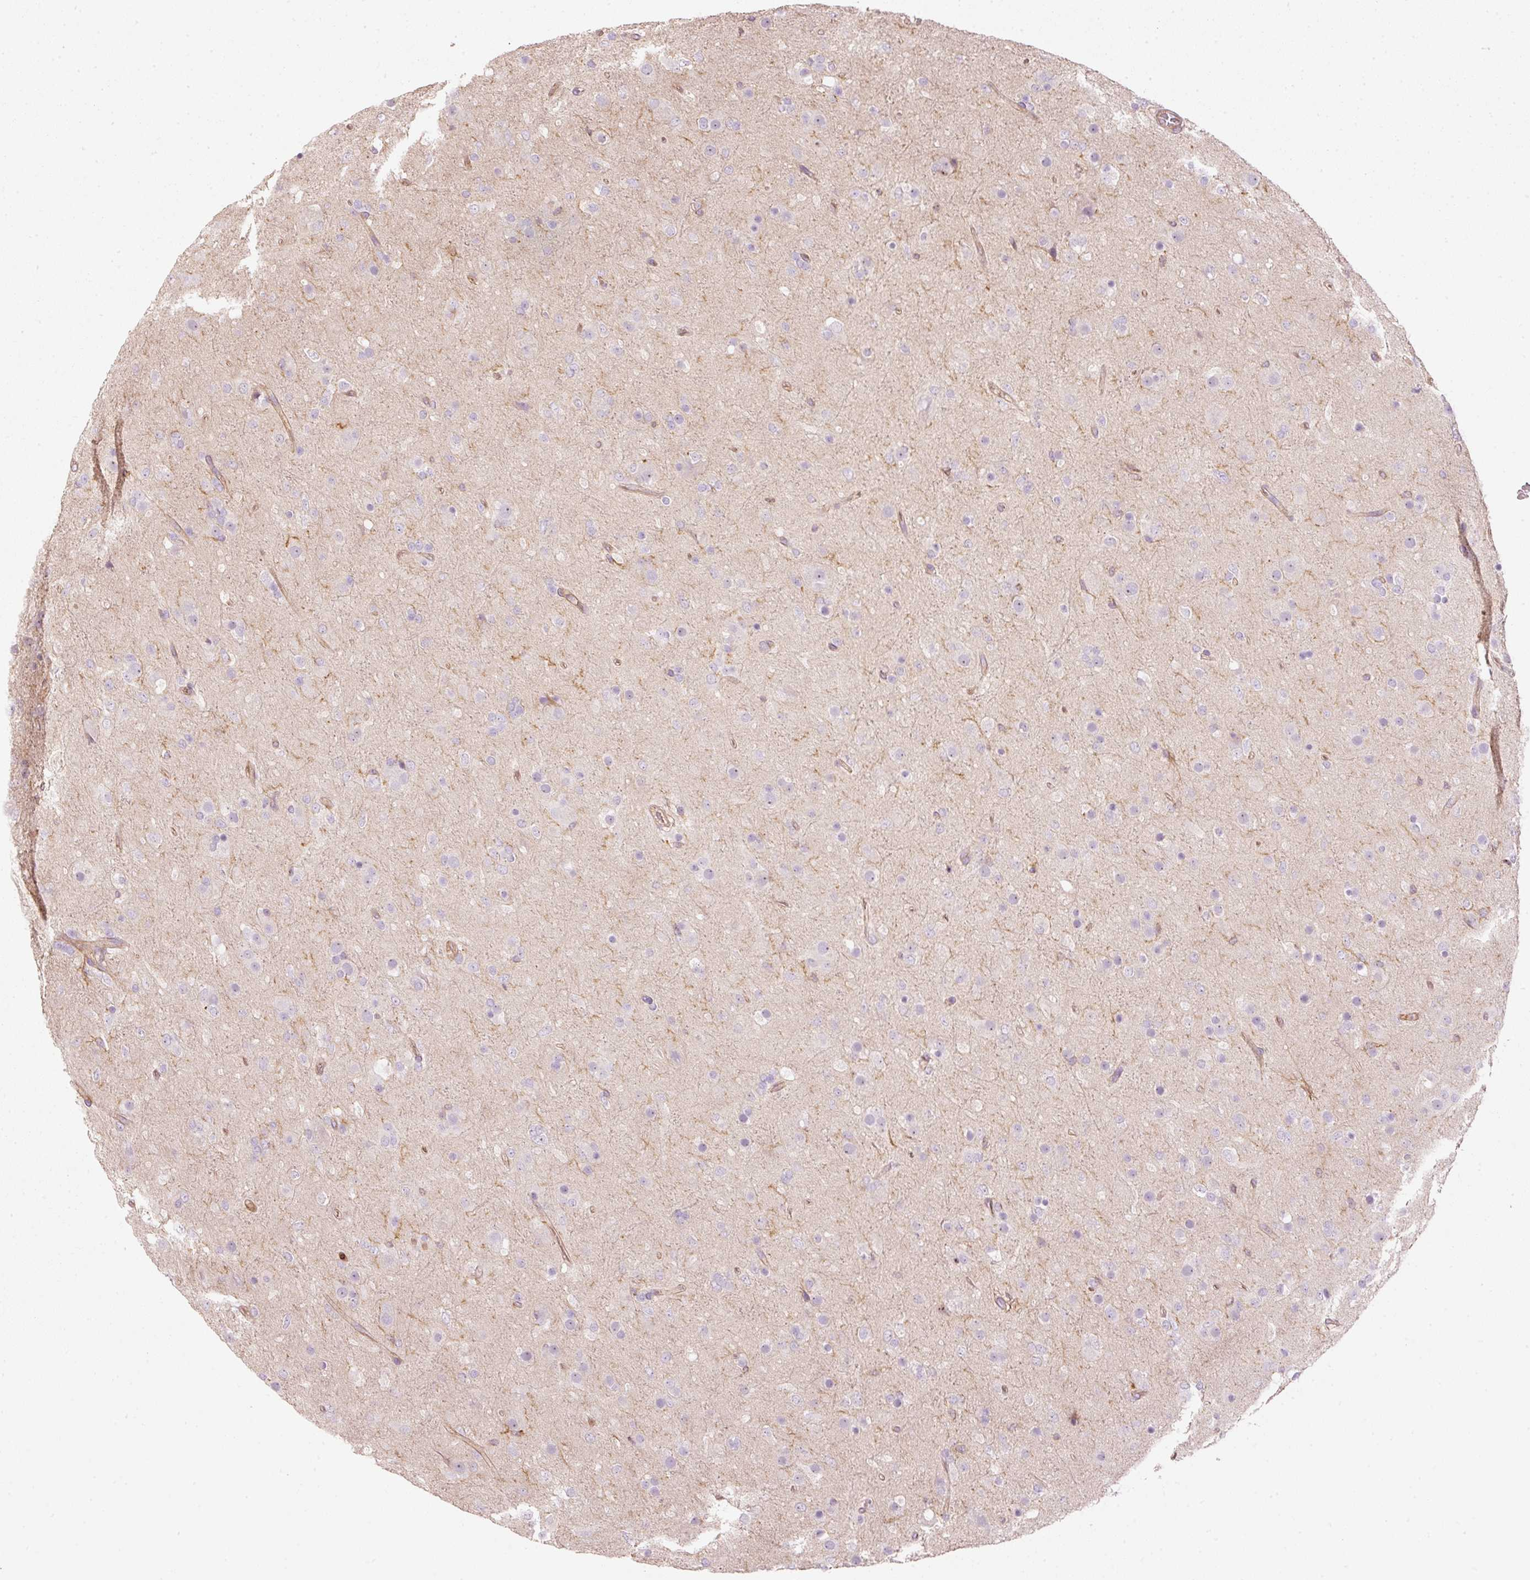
{"staining": {"intensity": "negative", "quantity": "none", "location": "none"}, "tissue": "glioma", "cell_type": "Tumor cells", "image_type": "cancer", "snomed": [{"axis": "morphology", "description": "Glioma, malignant, Low grade"}, {"axis": "topography", "description": "Brain"}], "caption": "Tumor cells show no significant protein positivity in malignant glioma (low-grade).", "gene": "SIPA1", "patient": {"sex": "male", "age": 65}}